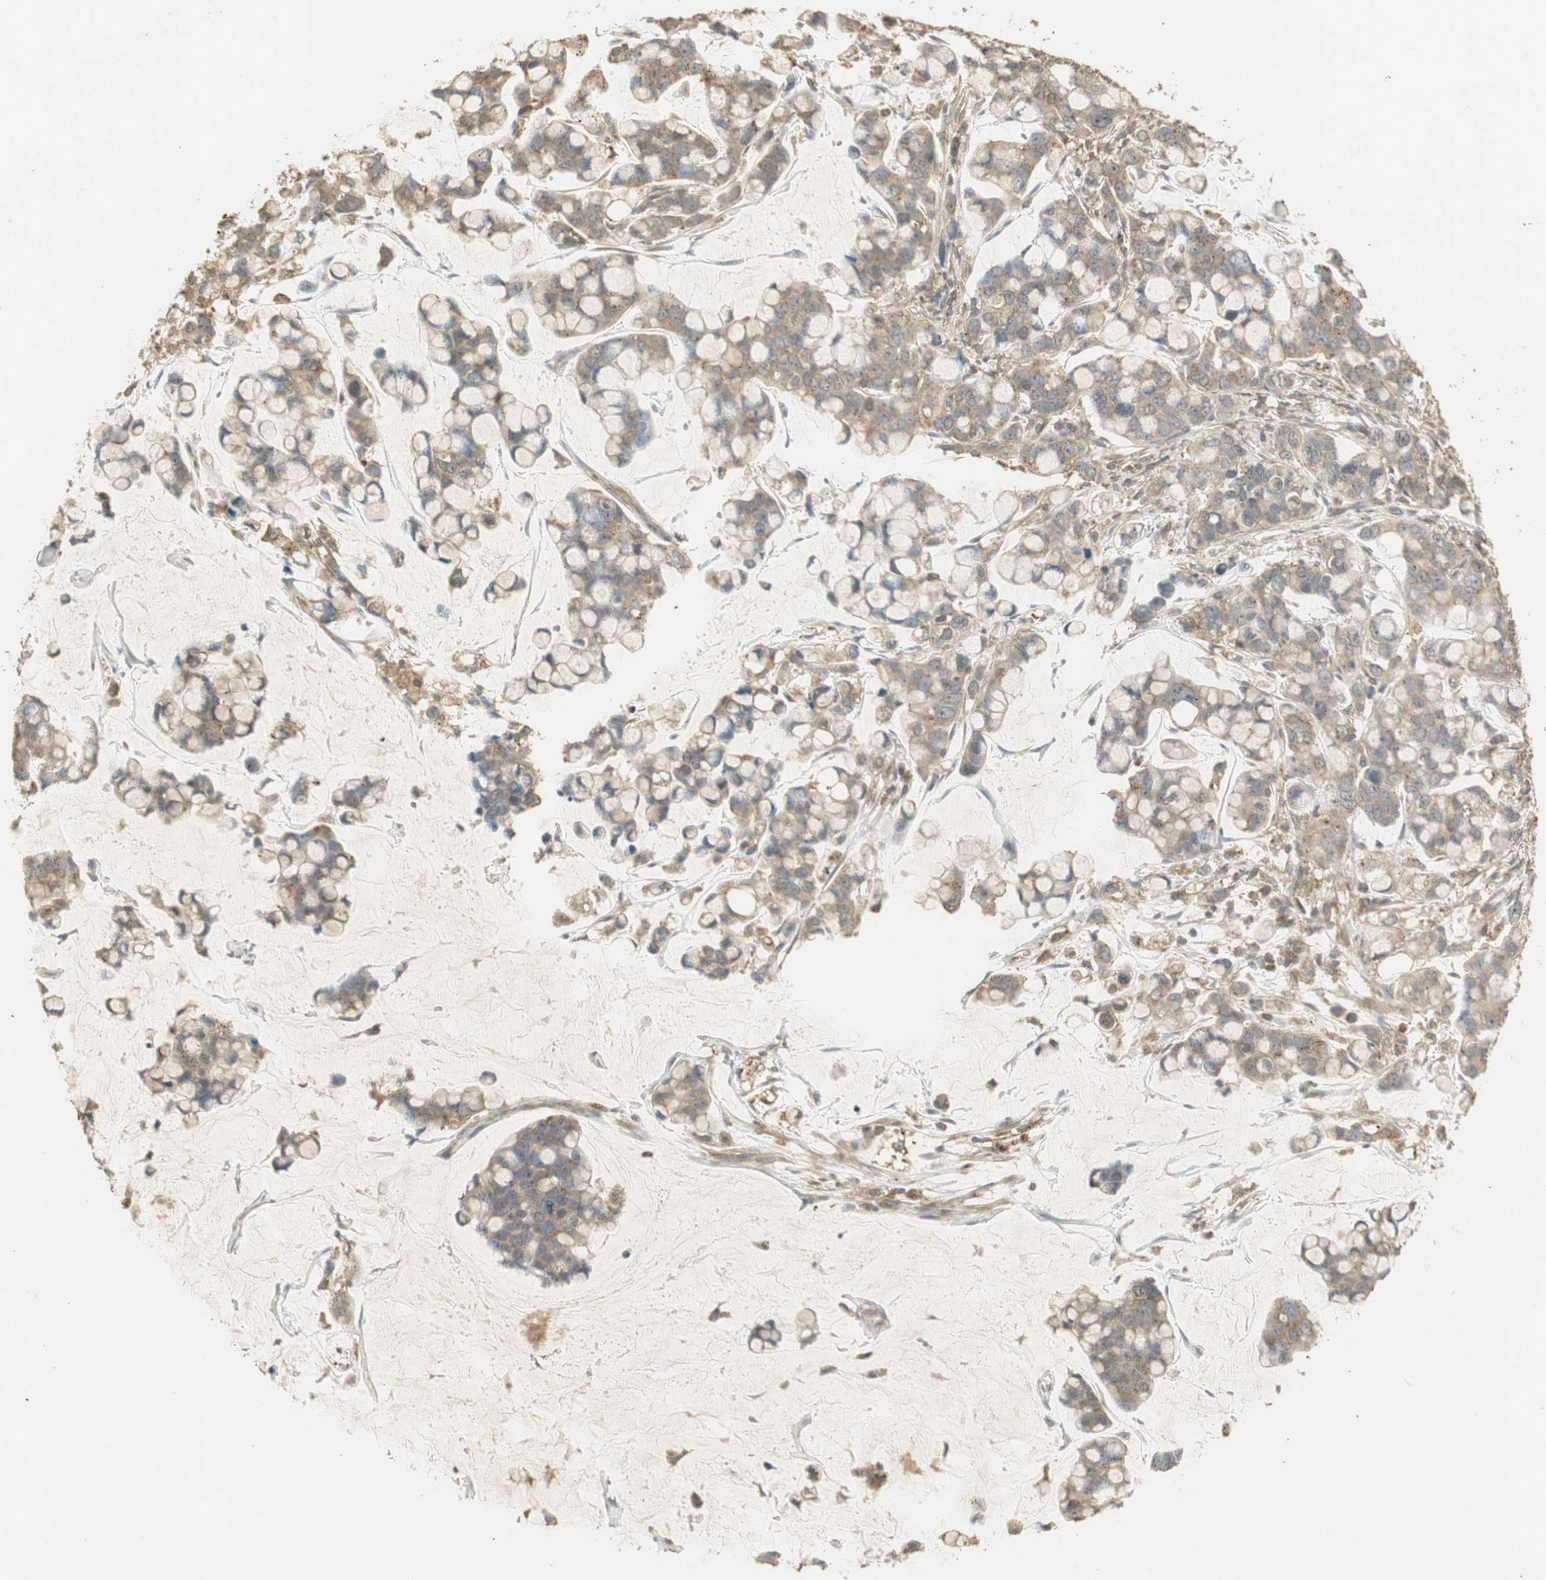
{"staining": {"intensity": "moderate", "quantity": "<25%", "location": "cytoplasmic/membranous"}, "tissue": "stomach cancer", "cell_type": "Tumor cells", "image_type": "cancer", "snomed": [{"axis": "morphology", "description": "Adenocarcinoma, NOS"}, {"axis": "topography", "description": "Stomach, lower"}], "caption": "Immunohistochemical staining of human stomach cancer demonstrates low levels of moderate cytoplasmic/membranous positivity in approximately <25% of tumor cells.", "gene": "USP2", "patient": {"sex": "male", "age": 84}}